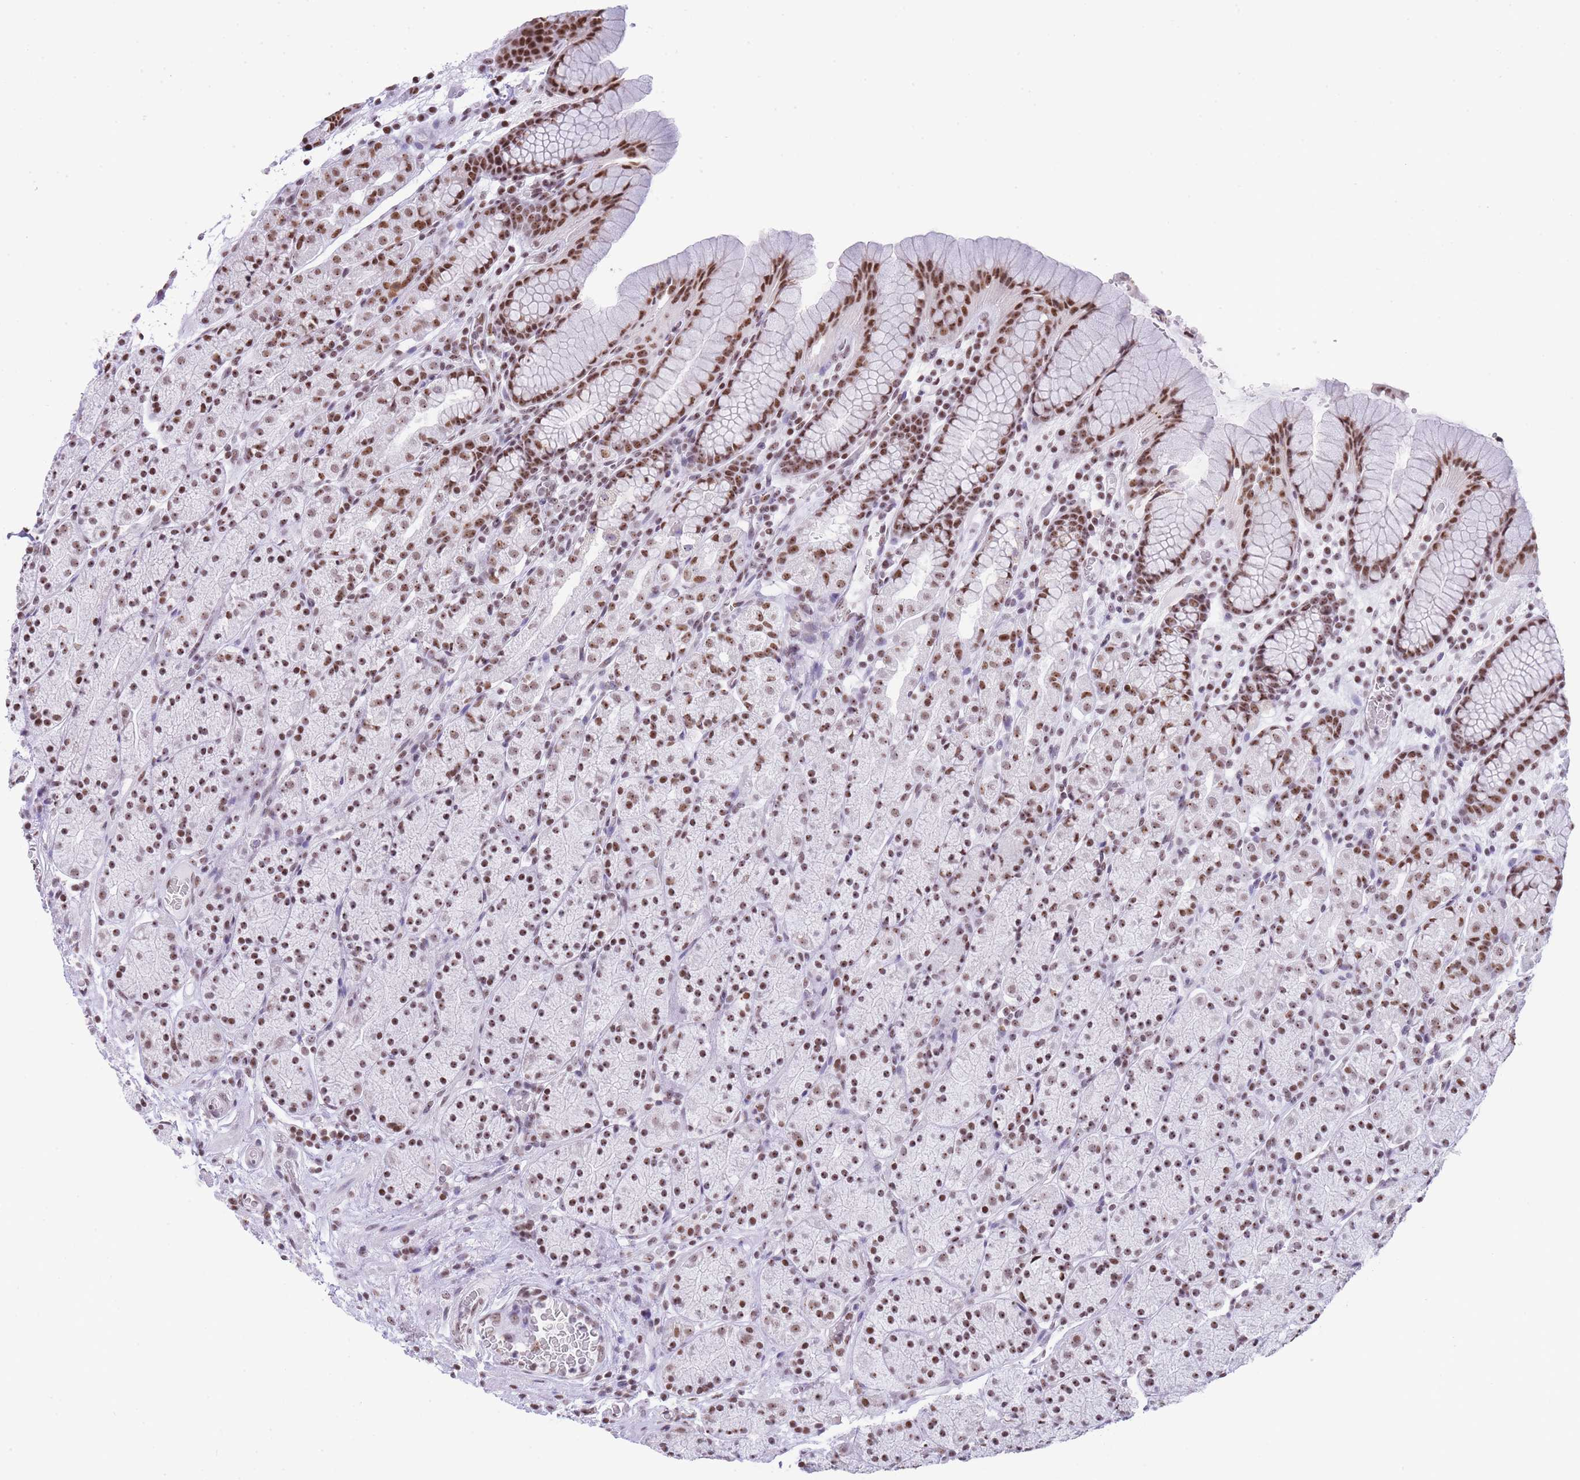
{"staining": {"intensity": "strong", "quantity": ">75%", "location": "nuclear"}, "tissue": "stomach", "cell_type": "Glandular cells", "image_type": "normal", "snomed": [{"axis": "morphology", "description": "Normal tissue, NOS"}, {"axis": "topography", "description": "Stomach, upper"}, {"axis": "topography", "description": "Stomach"}], "caption": "This histopathology image demonstrates benign stomach stained with IHC to label a protein in brown. The nuclear of glandular cells show strong positivity for the protein. Nuclei are counter-stained blue.", "gene": "EVC2", "patient": {"sex": "male", "age": 62}}